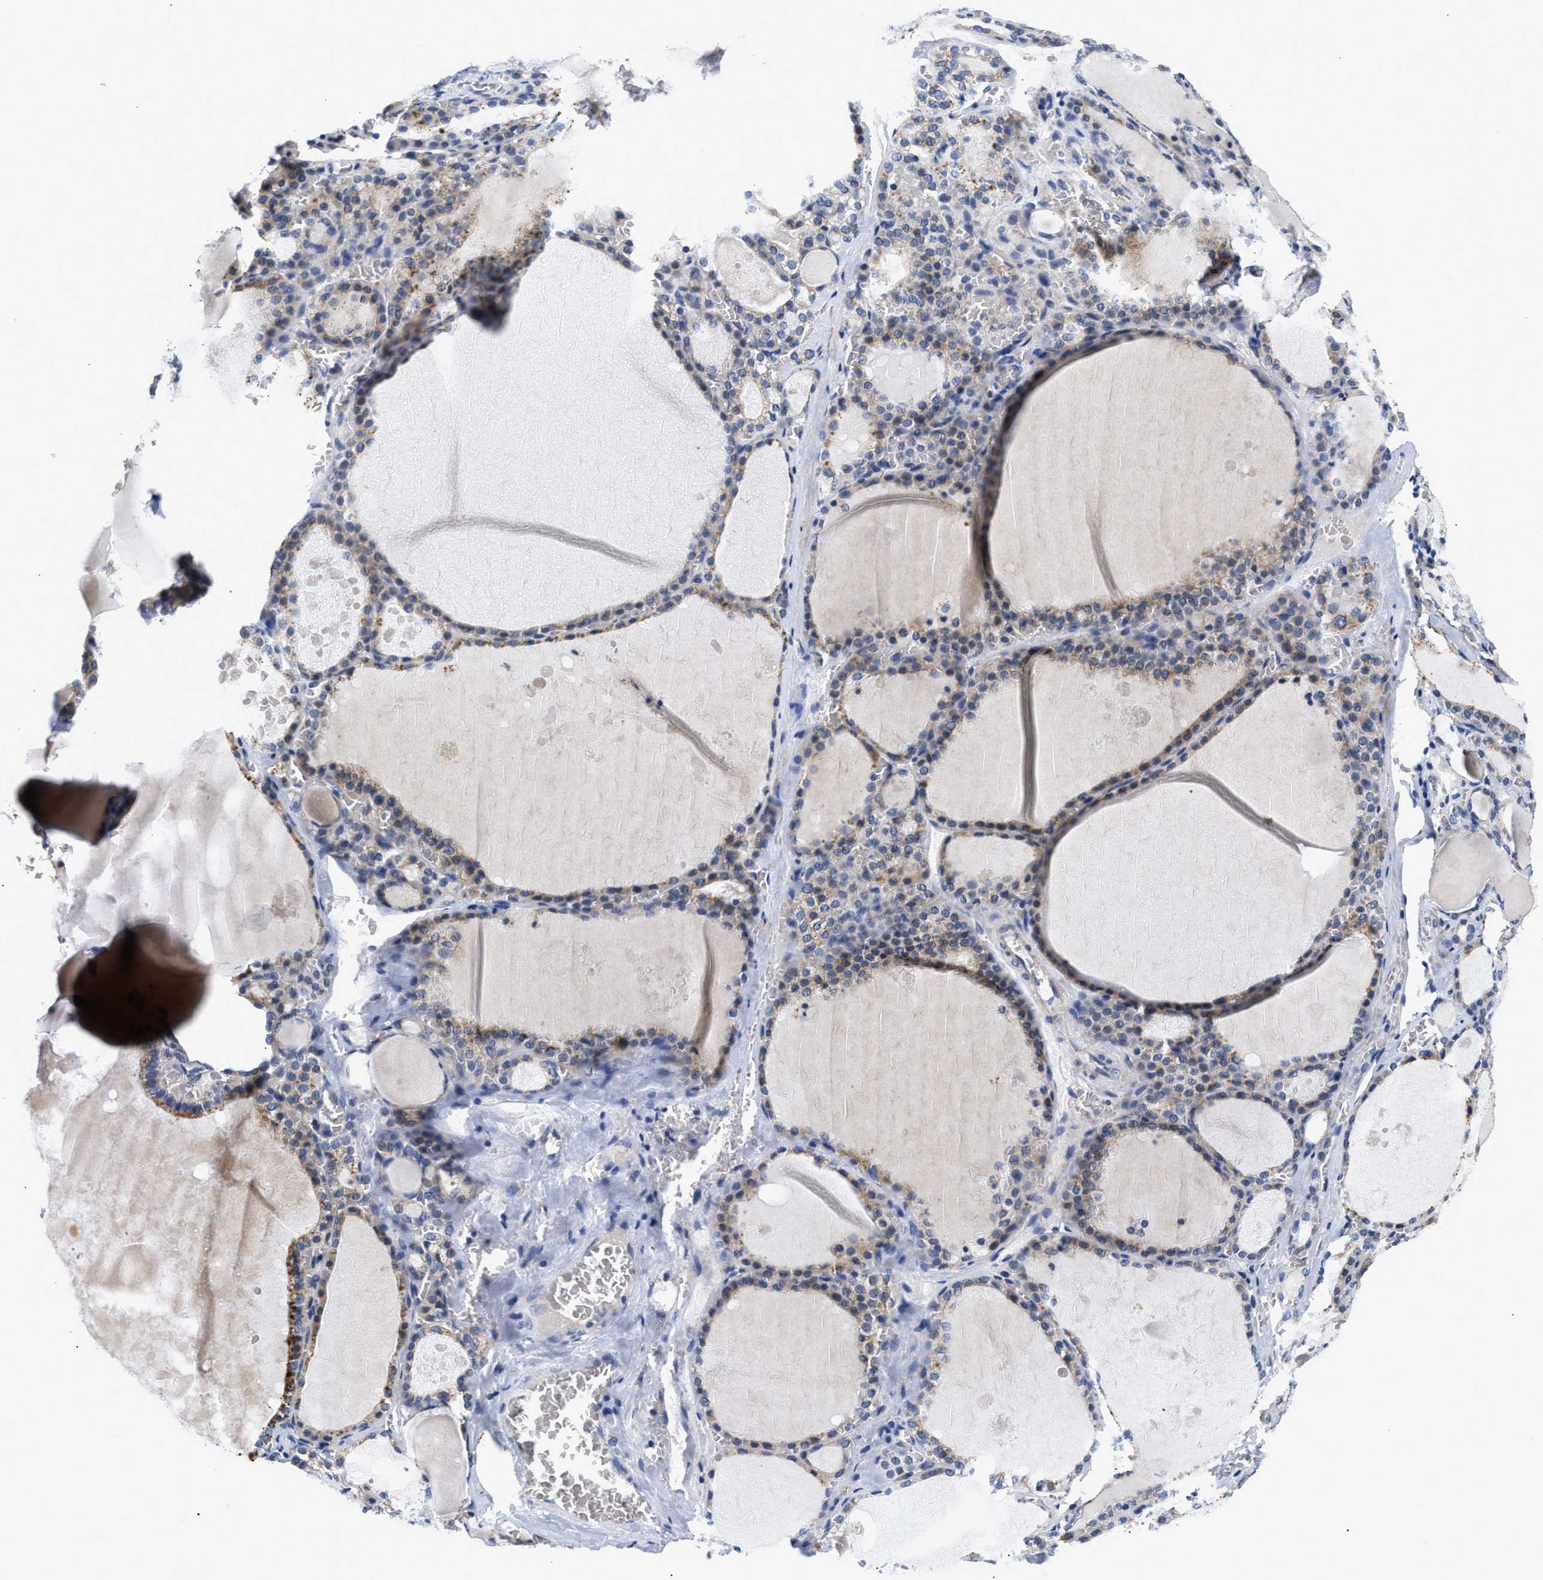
{"staining": {"intensity": "weak", "quantity": "25%-75%", "location": "cytoplasmic/membranous"}, "tissue": "thyroid gland", "cell_type": "Glandular cells", "image_type": "normal", "snomed": [{"axis": "morphology", "description": "Normal tissue, NOS"}, {"axis": "topography", "description": "Thyroid gland"}], "caption": "Protein staining displays weak cytoplasmic/membranous expression in about 25%-75% of glandular cells in benign thyroid gland. (Stains: DAB (3,3'-diaminobenzidine) in brown, nuclei in blue, Microscopy: brightfield microscopy at high magnification).", "gene": "RINT1", "patient": {"sex": "male", "age": 56}}